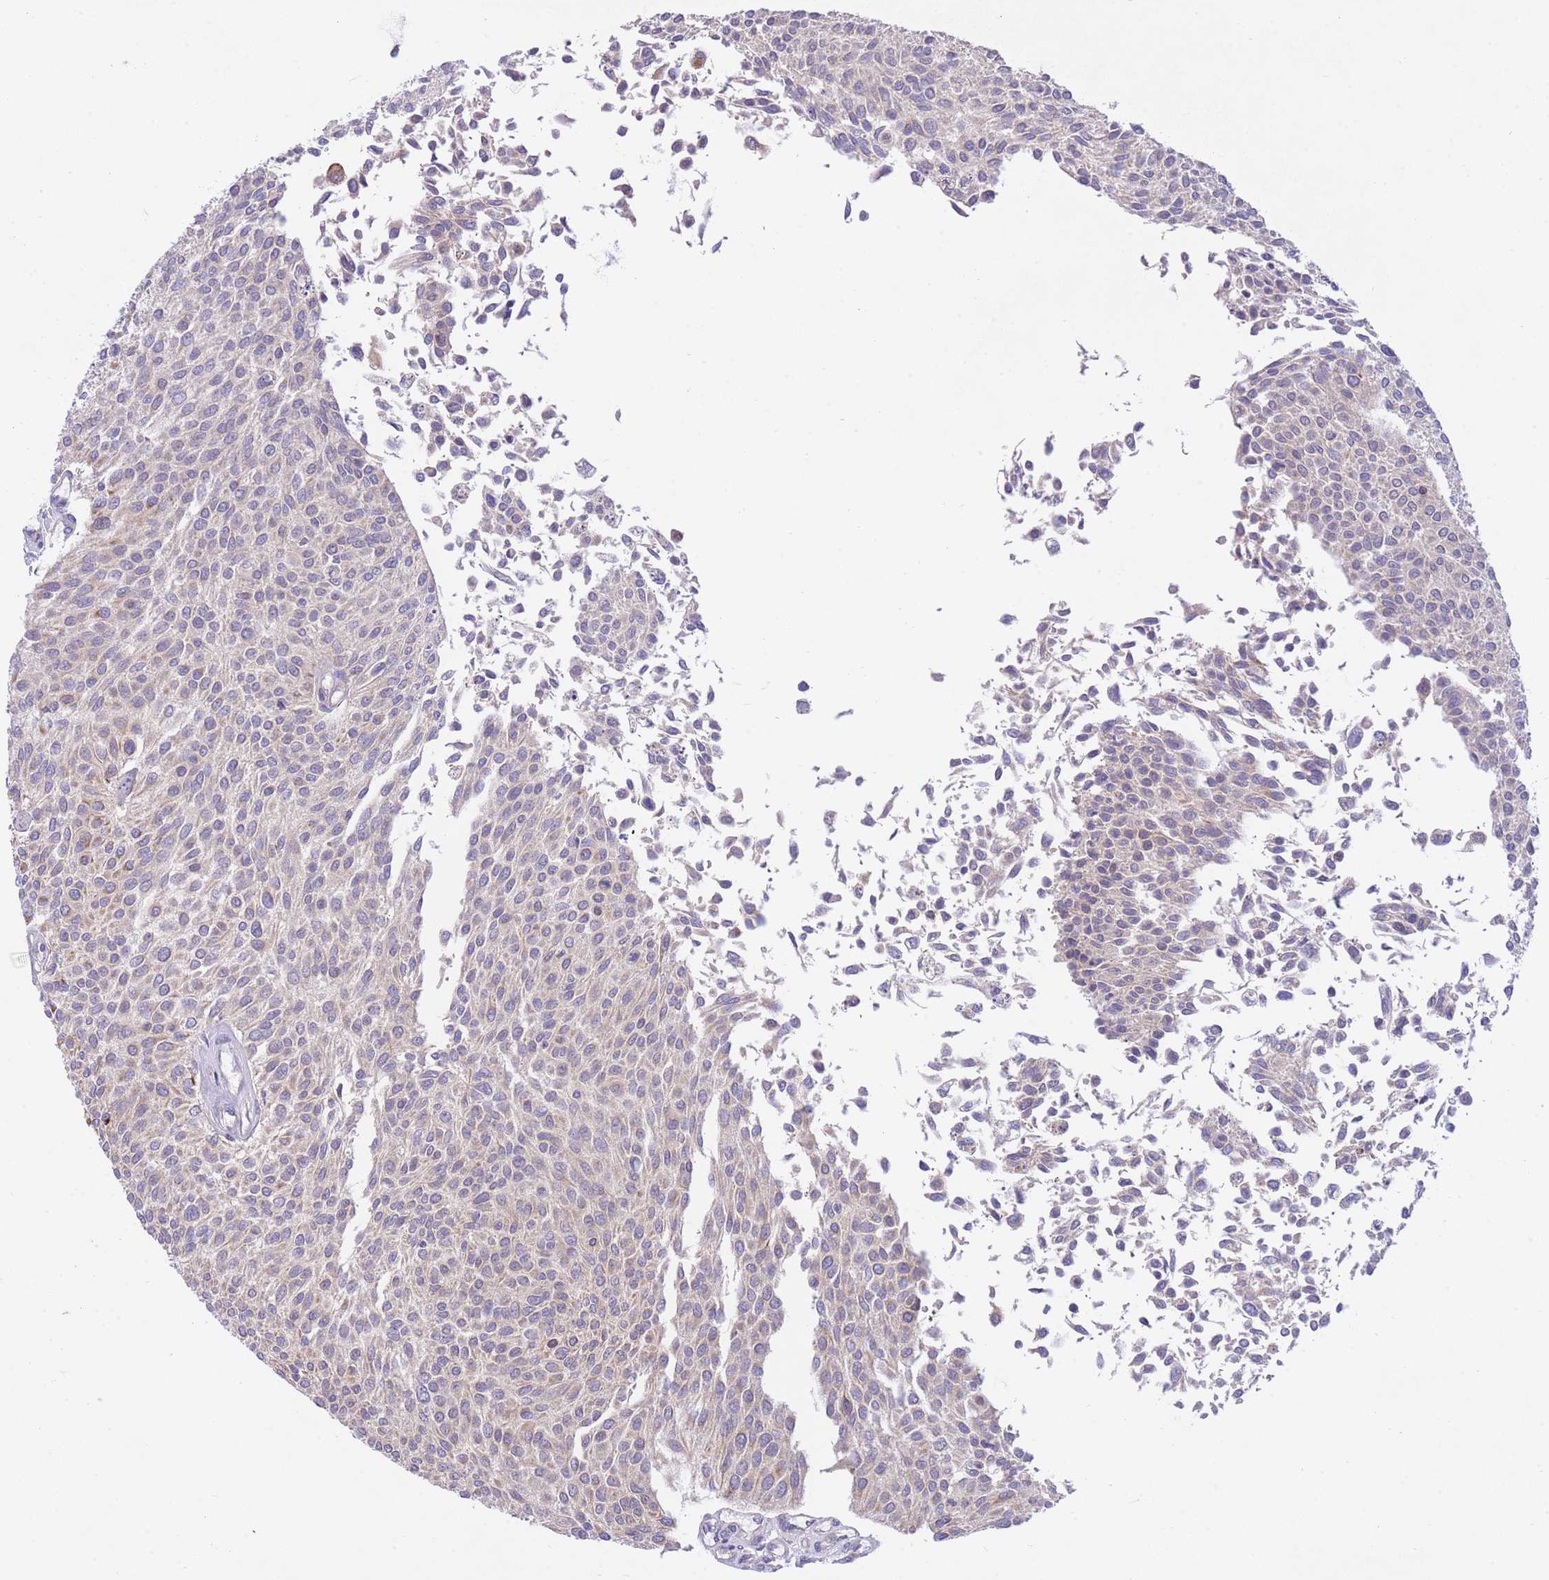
{"staining": {"intensity": "negative", "quantity": "none", "location": "none"}, "tissue": "urothelial cancer", "cell_type": "Tumor cells", "image_type": "cancer", "snomed": [{"axis": "morphology", "description": "Urothelial carcinoma, NOS"}, {"axis": "topography", "description": "Urinary bladder"}], "caption": "High power microscopy photomicrograph of an IHC histopathology image of transitional cell carcinoma, revealing no significant expression in tumor cells.", "gene": "CHAC1", "patient": {"sex": "male", "age": 55}}